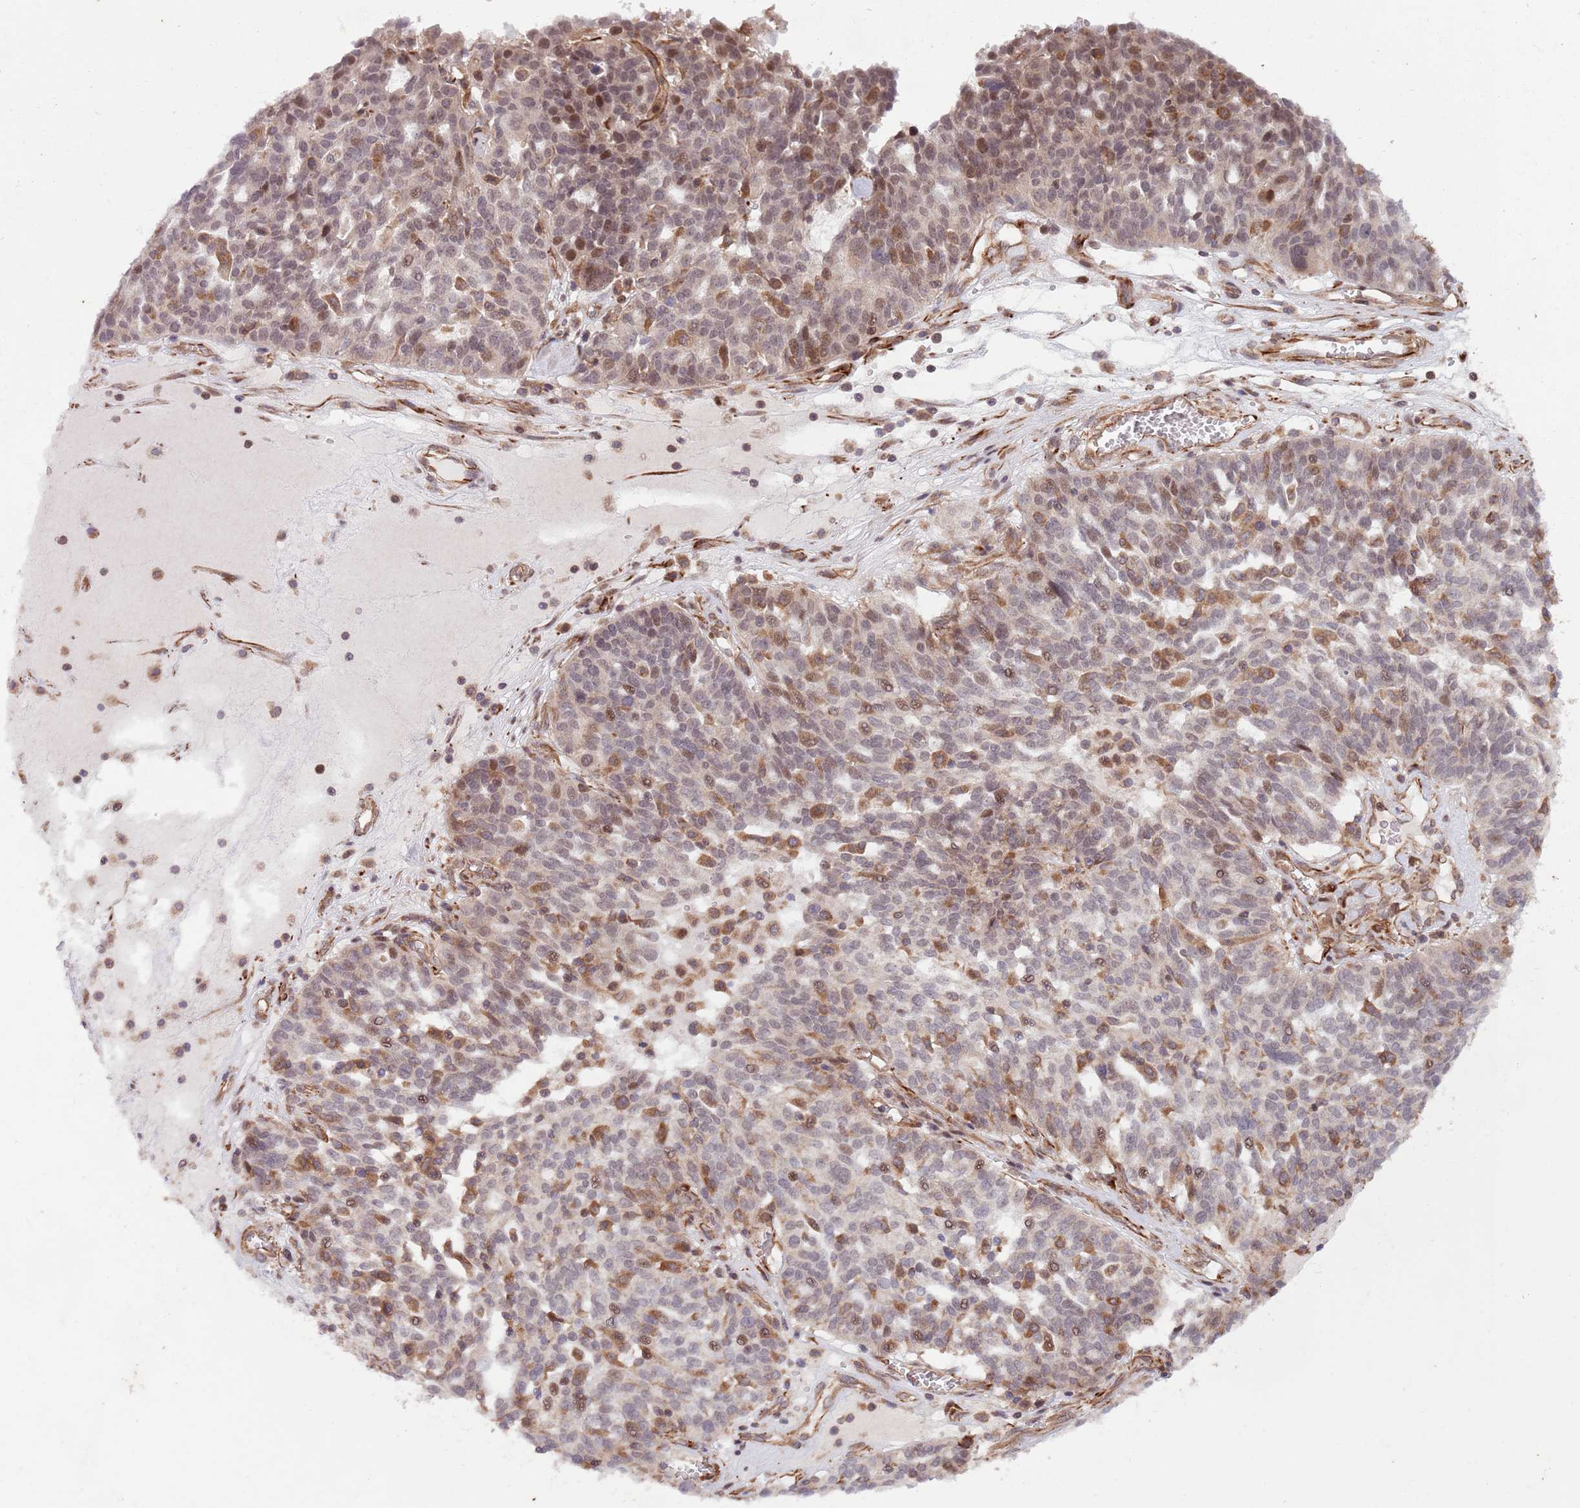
{"staining": {"intensity": "weak", "quantity": "<25%", "location": "nuclear"}, "tissue": "ovarian cancer", "cell_type": "Tumor cells", "image_type": "cancer", "snomed": [{"axis": "morphology", "description": "Cystadenocarcinoma, serous, NOS"}, {"axis": "topography", "description": "Ovary"}], "caption": "There is no significant staining in tumor cells of serous cystadenocarcinoma (ovarian). (DAB (3,3'-diaminobenzidine) immunohistochemistry (IHC), high magnification).", "gene": "CHD9", "patient": {"sex": "female", "age": 59}}